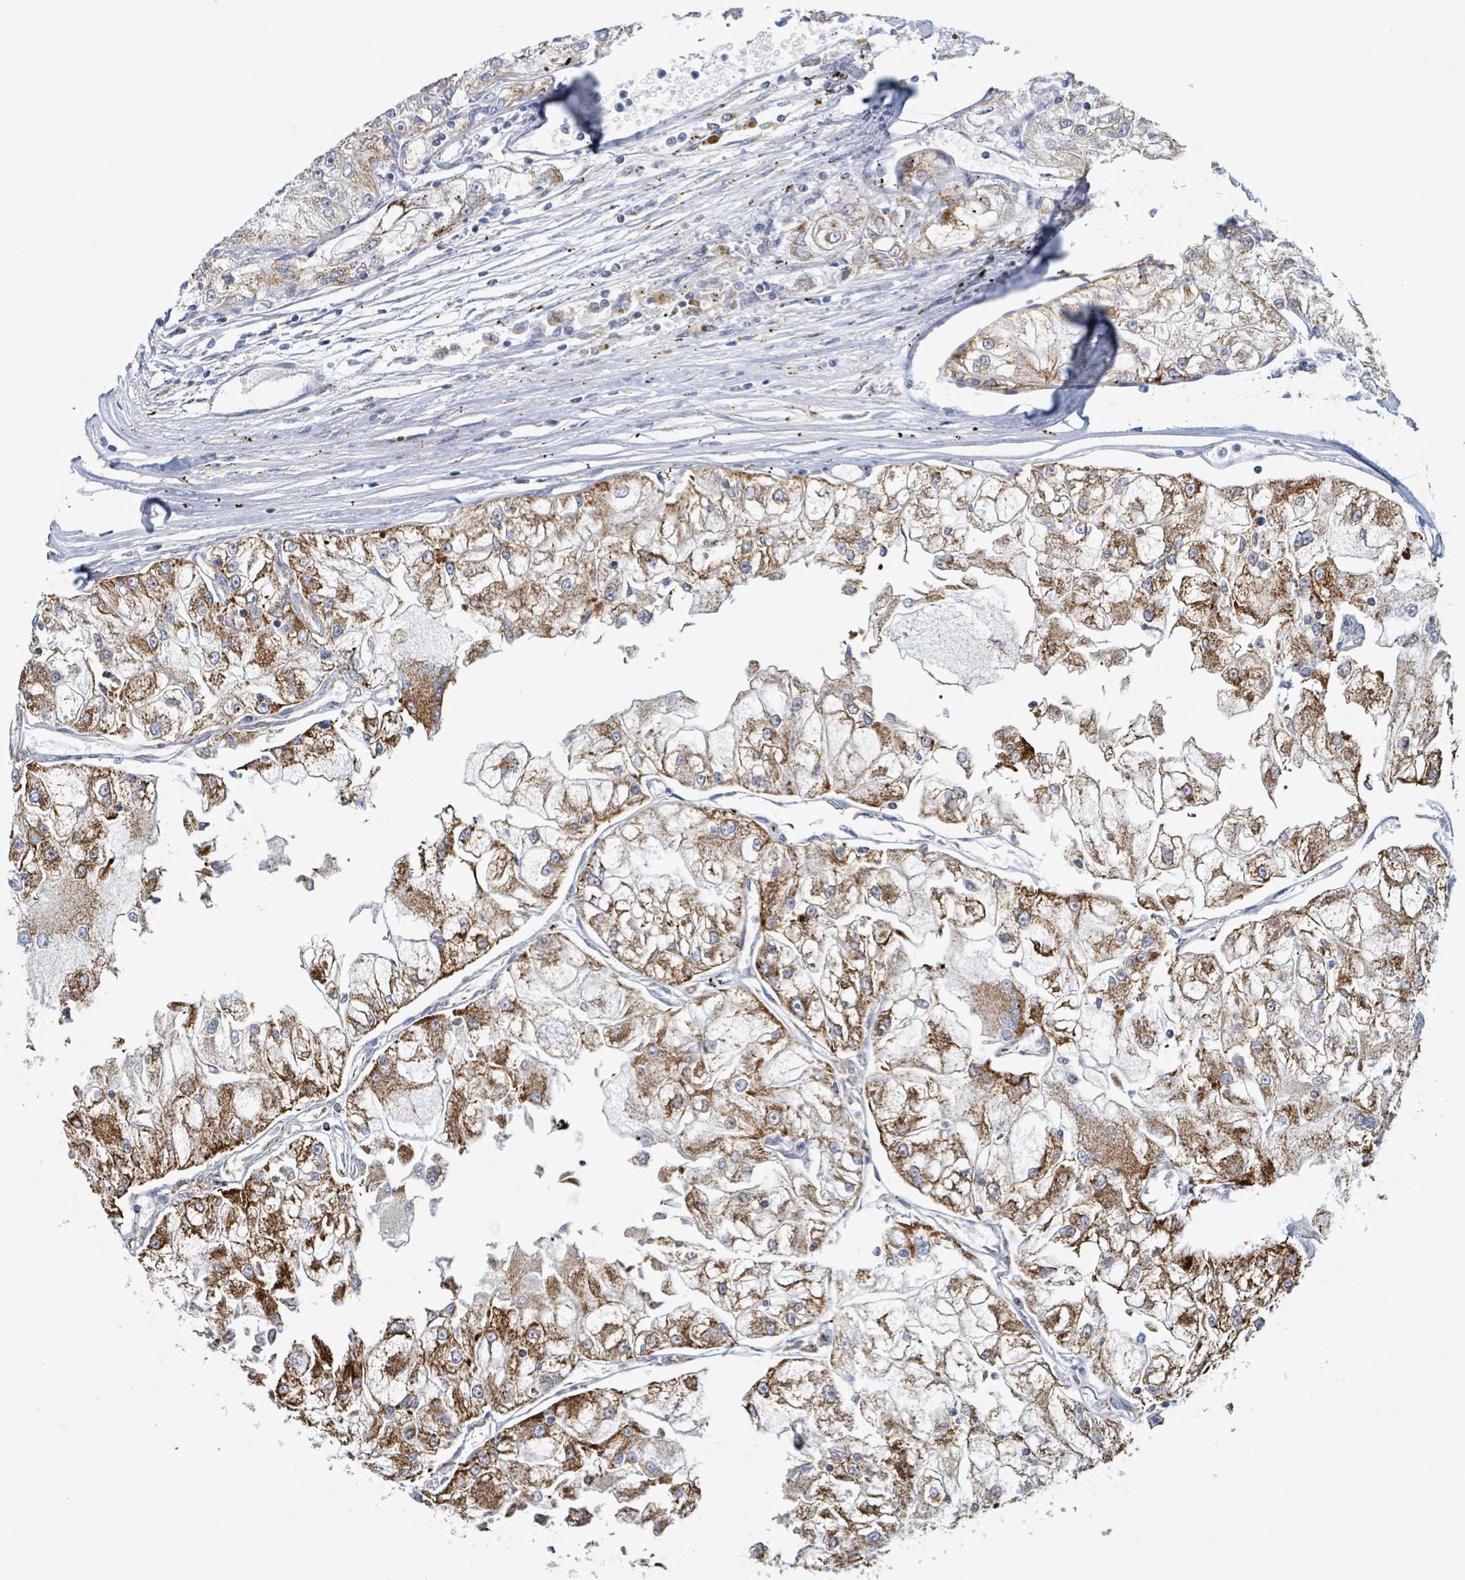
{"staining": {"intensity": "strong", "quantity": ">75%", "location": "cytoplasmic/membranous"}, "tissue": "renal cancer", "cell_type": "Tumor cells", "image_type": "cancer", "snomed": [{"axis": "morphology", "description": "Adenocarcinoma, NOS"}, {"axis": "topography", "description": "Kidney"}], "caption": "The histopathology image demonstrates immunohistochemical staining of renal cancer. There is strong cytoplasmic/membranous positivity is identified in about >75% of tumor cells. Immunohistochemistry (ihc) stains the protein in brown and the nuclei are stained blue.", "gene": "SUCLG2", "patient": {"sex": "female", "age": 72}}